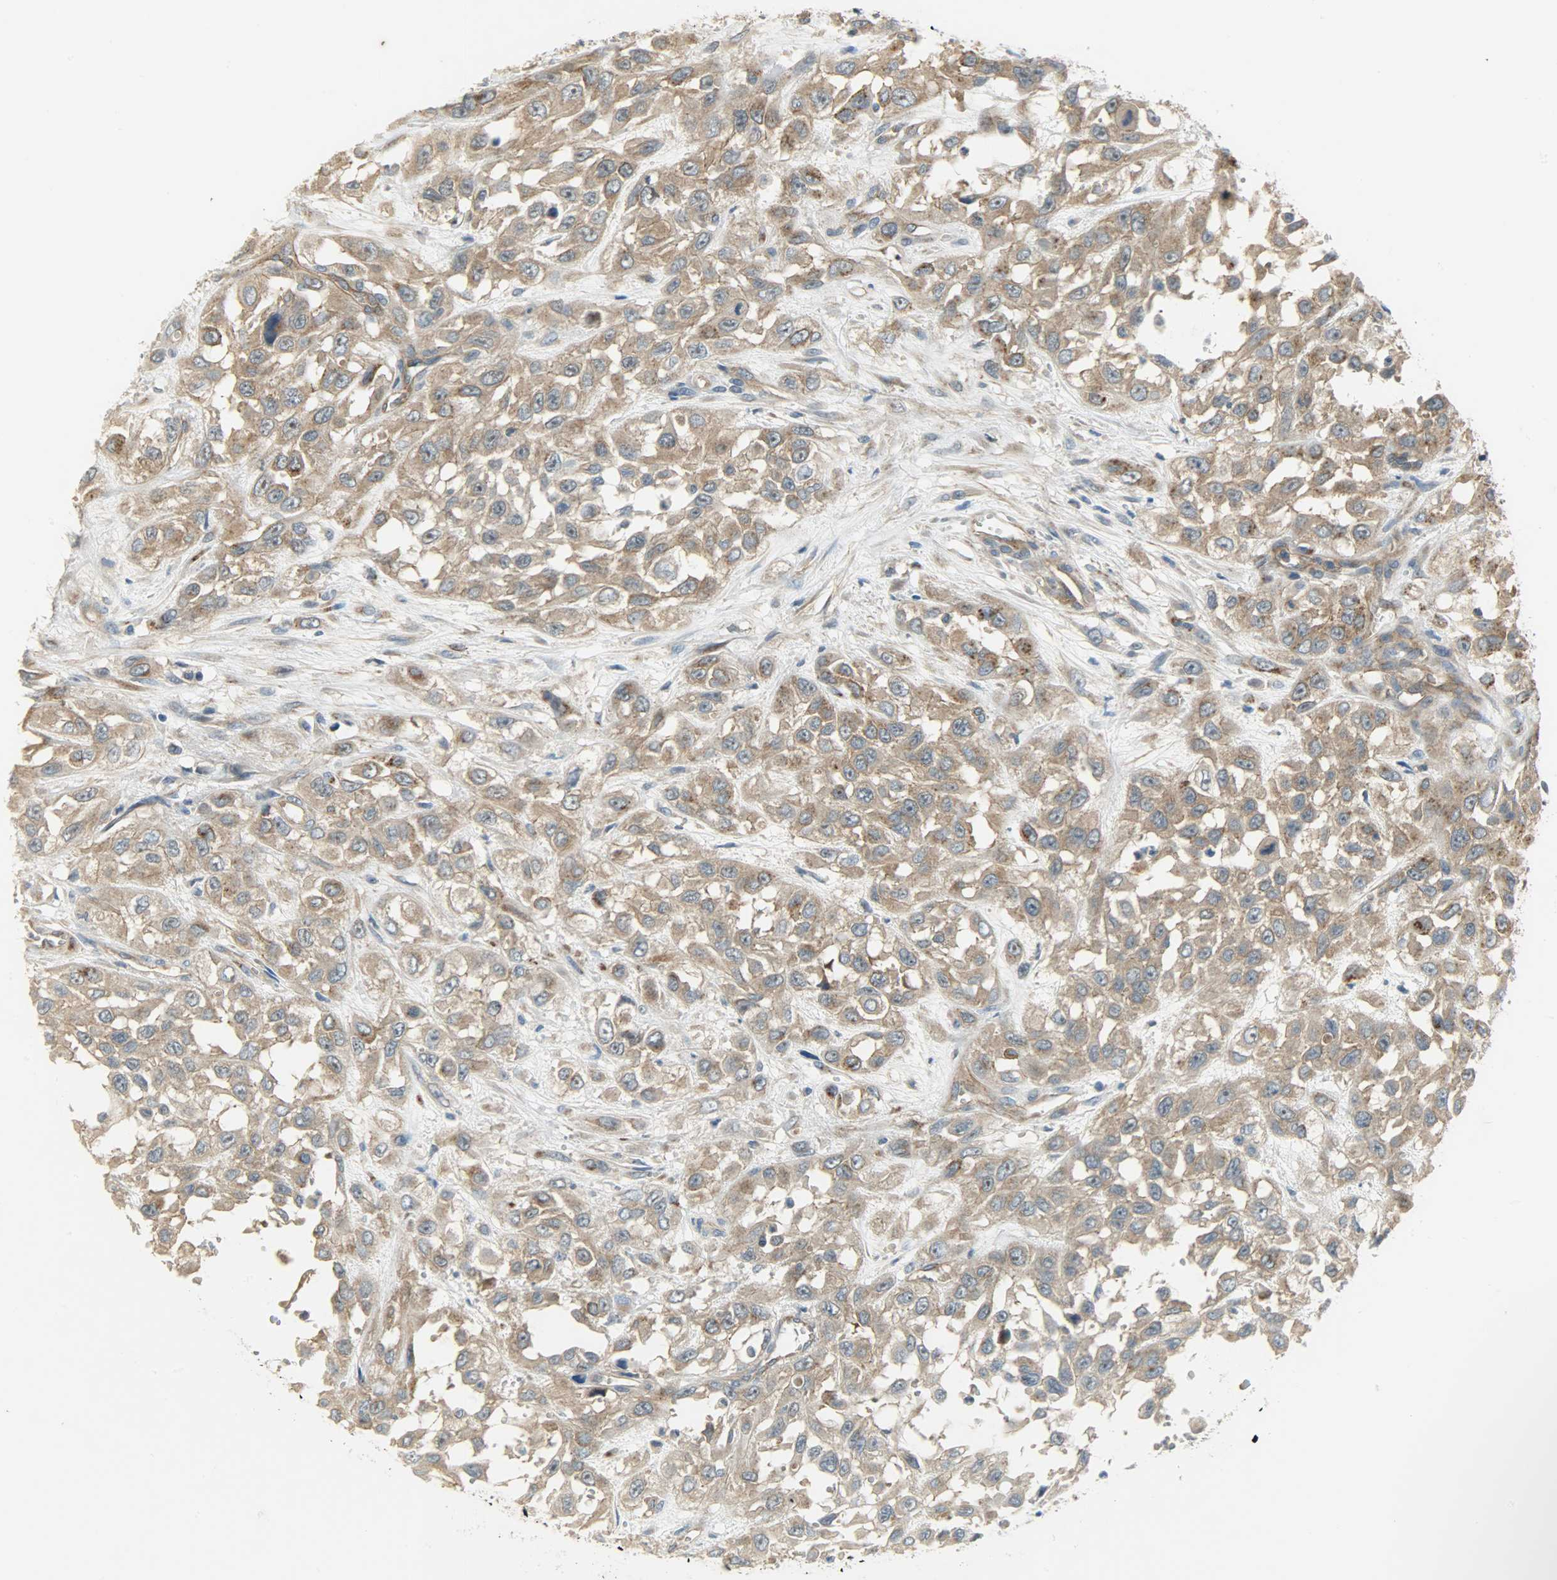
{"staining": {"intensity": "moderate", "quantity": ">75%", "location": "cytoplasmic/membranous"}, "tissue": "urothelial cancer", "cell_type": "Tumor cells", "image_type": "cancer", "snomed": [{"axis": "morphology", "description": "Urothelial carcinoma, High grade"}, {"axis": "topography", "description": "Urinary bladder"}], "caption": "IHC (DAB) staining of urothelial cancer shows moderate cytoplasmic/membranous protein expression in about >75% of tumor cells.", "gene": "KIAA1217", "patient": {"sex": "male", "age": 57}}